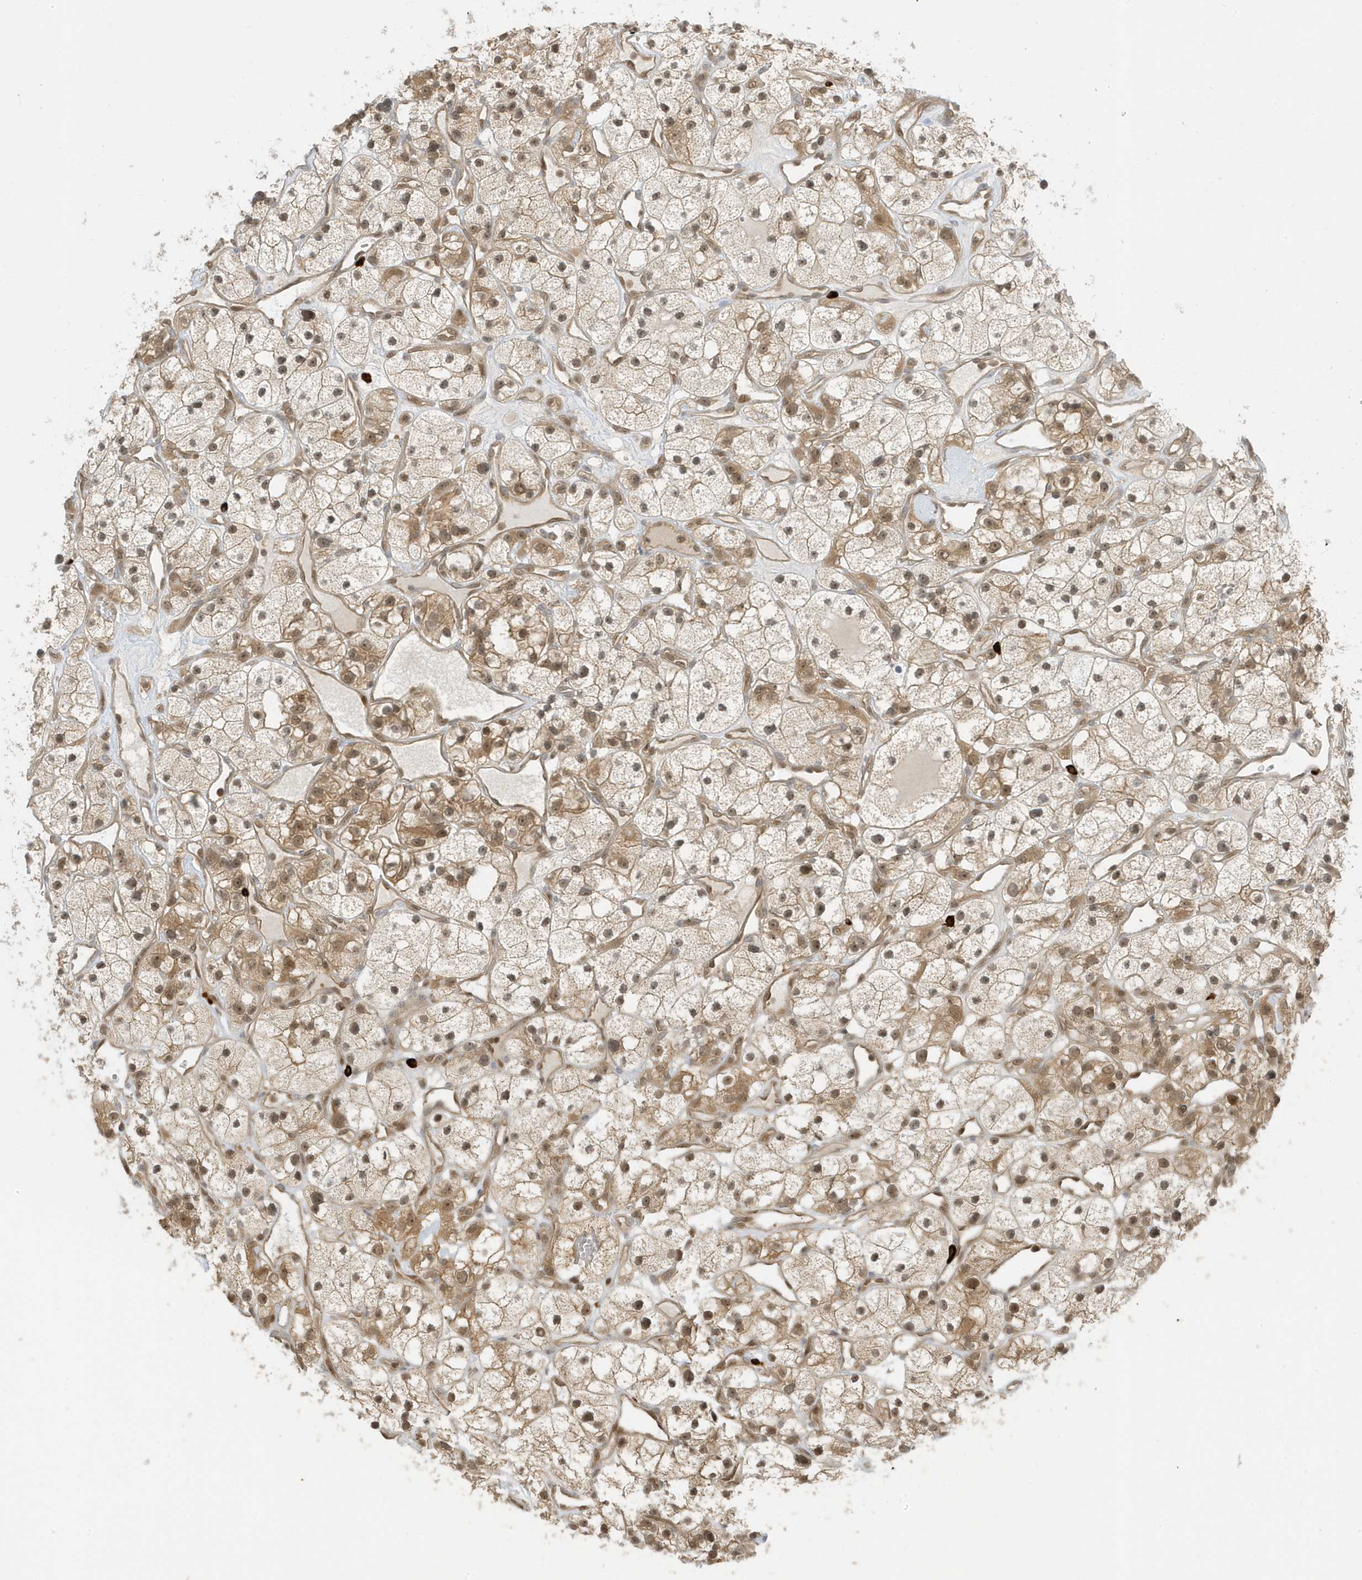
{"staining": {"intensity": "moderate", "quantity": ">75%", "location": "cytoplasmic/membranous,nuclear"}, "tissue": "renal cancer", "cell_type": "Tumor cells", "image_type": "cancer", "snomed": [{"axis": "morphology", "description": "Adenocarcinoma, NOS"}, {"axis": "topography", "description": "Kidney"}], "caption": "DAB immunohistochemical staining of renal cancer (adenocarcinoma) exhibits moderate cytoplasmic/membranous and nuclear protein positivity in about >75% of tumor cells. (DAB (3,3'-diaminobenzidine) IHC with brightfield microscopy, high magnification).", "gene": "PPP1R7", "patient": {"sex": "female", "age": 57}}